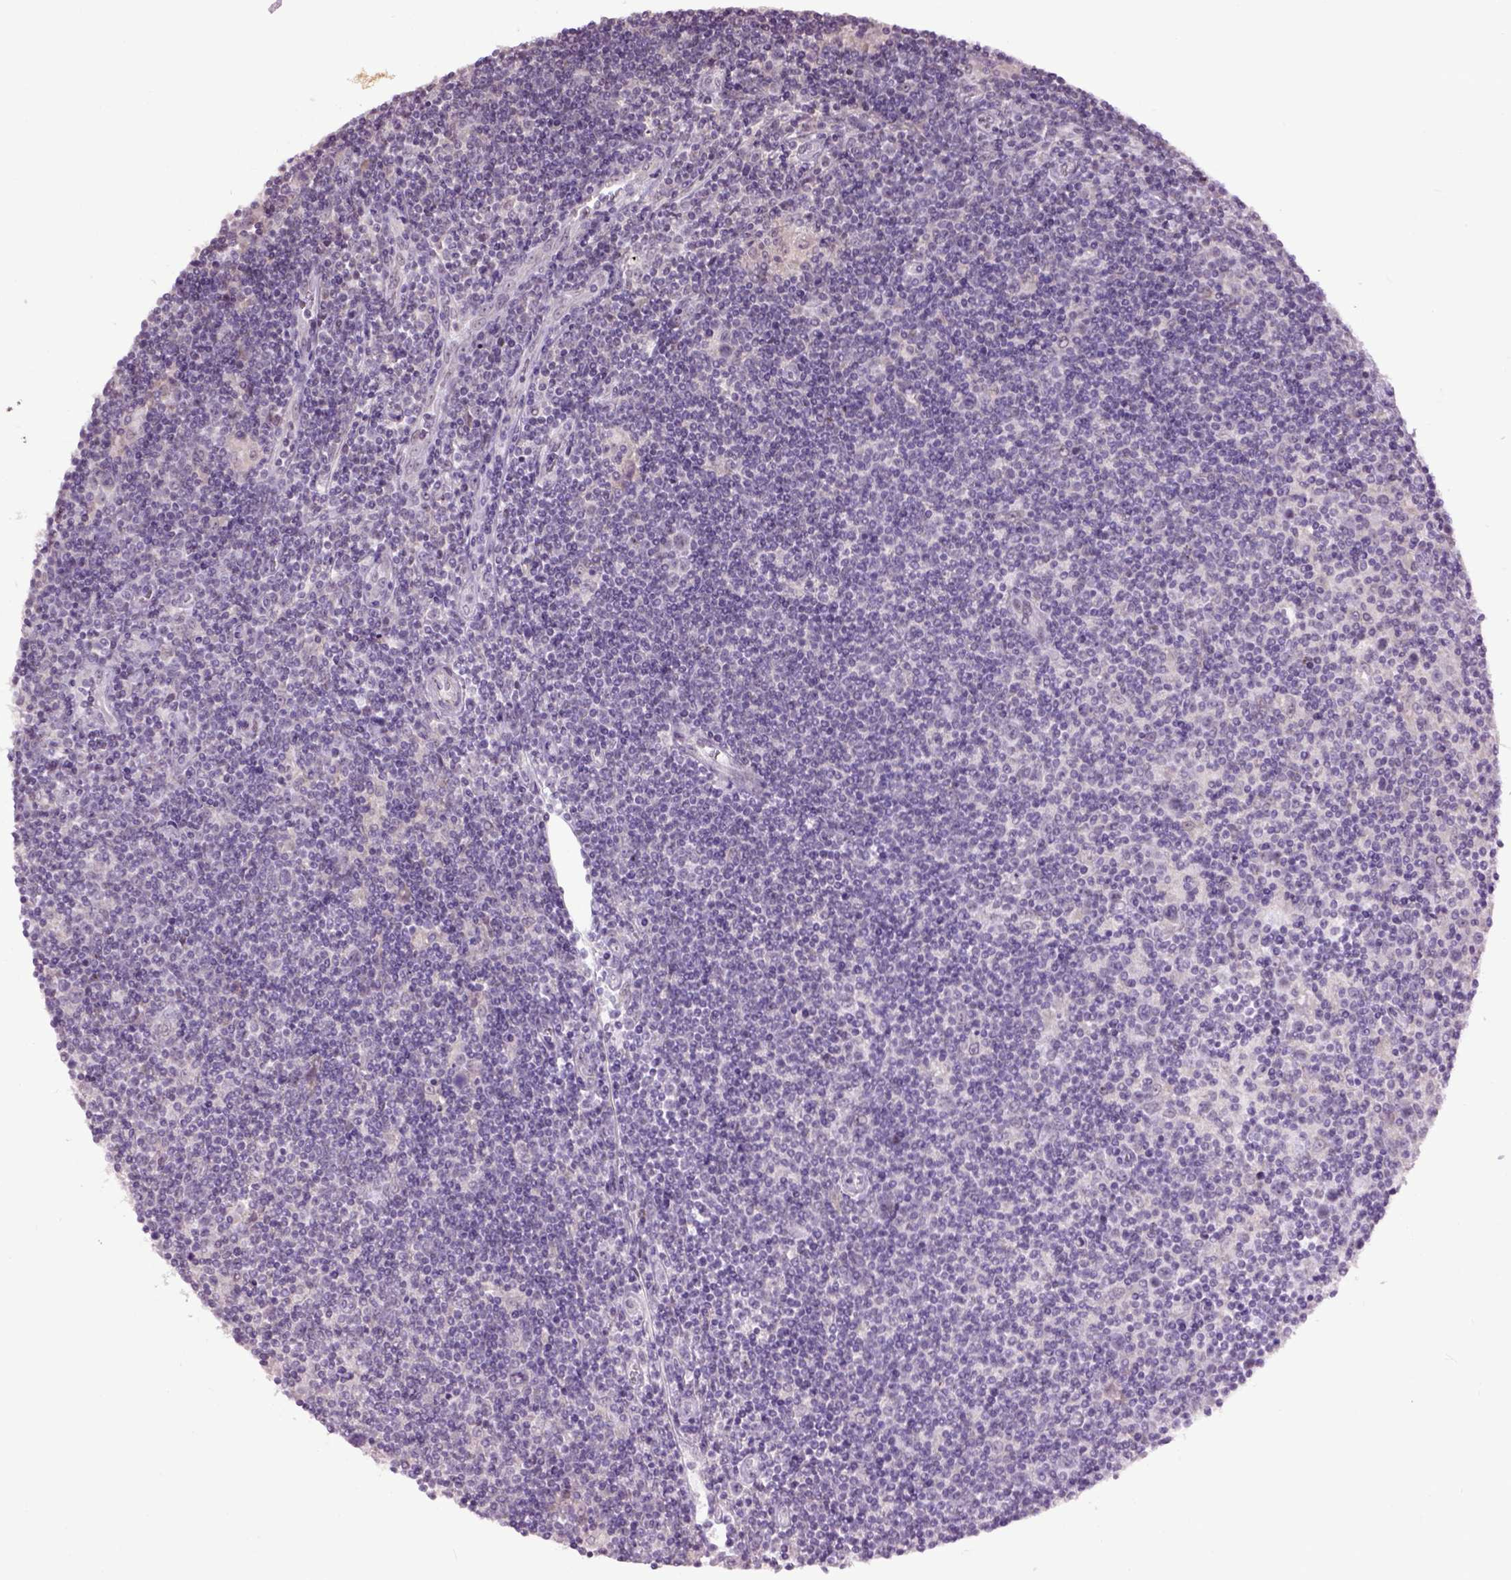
{"staining": {"intensity": "negative", "quantity": "none", "location": "none"}, "tissue": "lymphoma", "cell_type": "Tumor cells", "image_type": "cancer", "snomed": [{"axis": "morphology", "description": "Hodgkin's disease, NOS"}, {"axis": "topography", "description": "Lymph node"}], "caption": "DAB (3,3'-diaminobenzidine) immunohistochemical staining of lymphoma displays no significant staining in tumor cells.", "gene": "EMILIN3", "patient": {"sex": "male", "age": 40}}